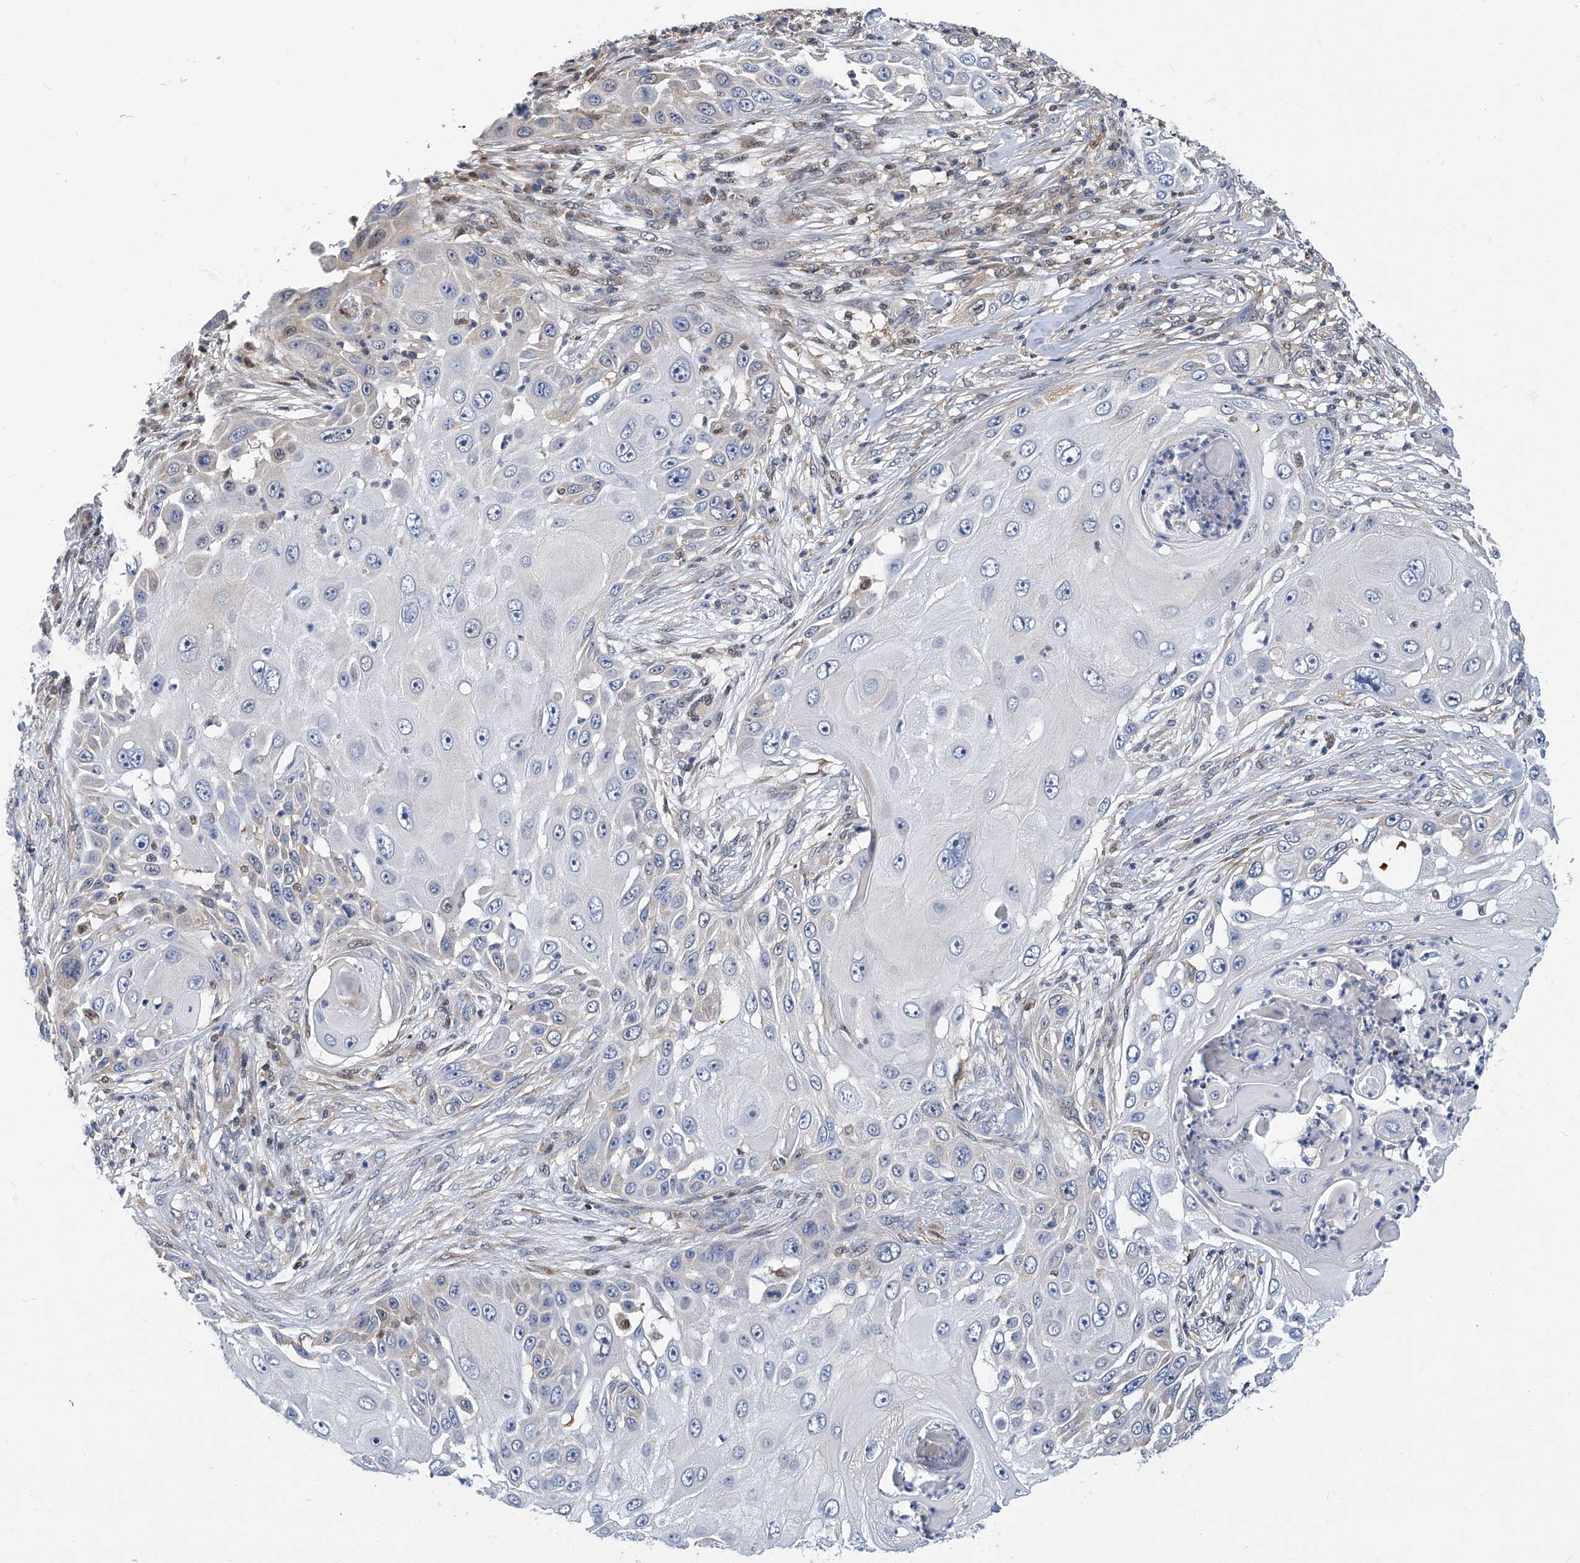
{"staining": {"intensity": "negative", "quantity": "none", "location": "none"}, "tissue": "skin cancer", "cell_type": "Tumor cells", "image_type": "cancer", "snomed": [{"axis": "morphology", "description": "Squamous cell carcinoma, NOS"}, {"axis": "topography", "description": "Skin"}], "caption": "High magnification brightfield microscopy of squamous cell carcinoma (skin) stained with DAB (brown) and counterstained with hematoxylin (blue): tumor cells show no significant positivity.", "gene": "PSMB10", "patient": {"sex": "female", "age": 44}}